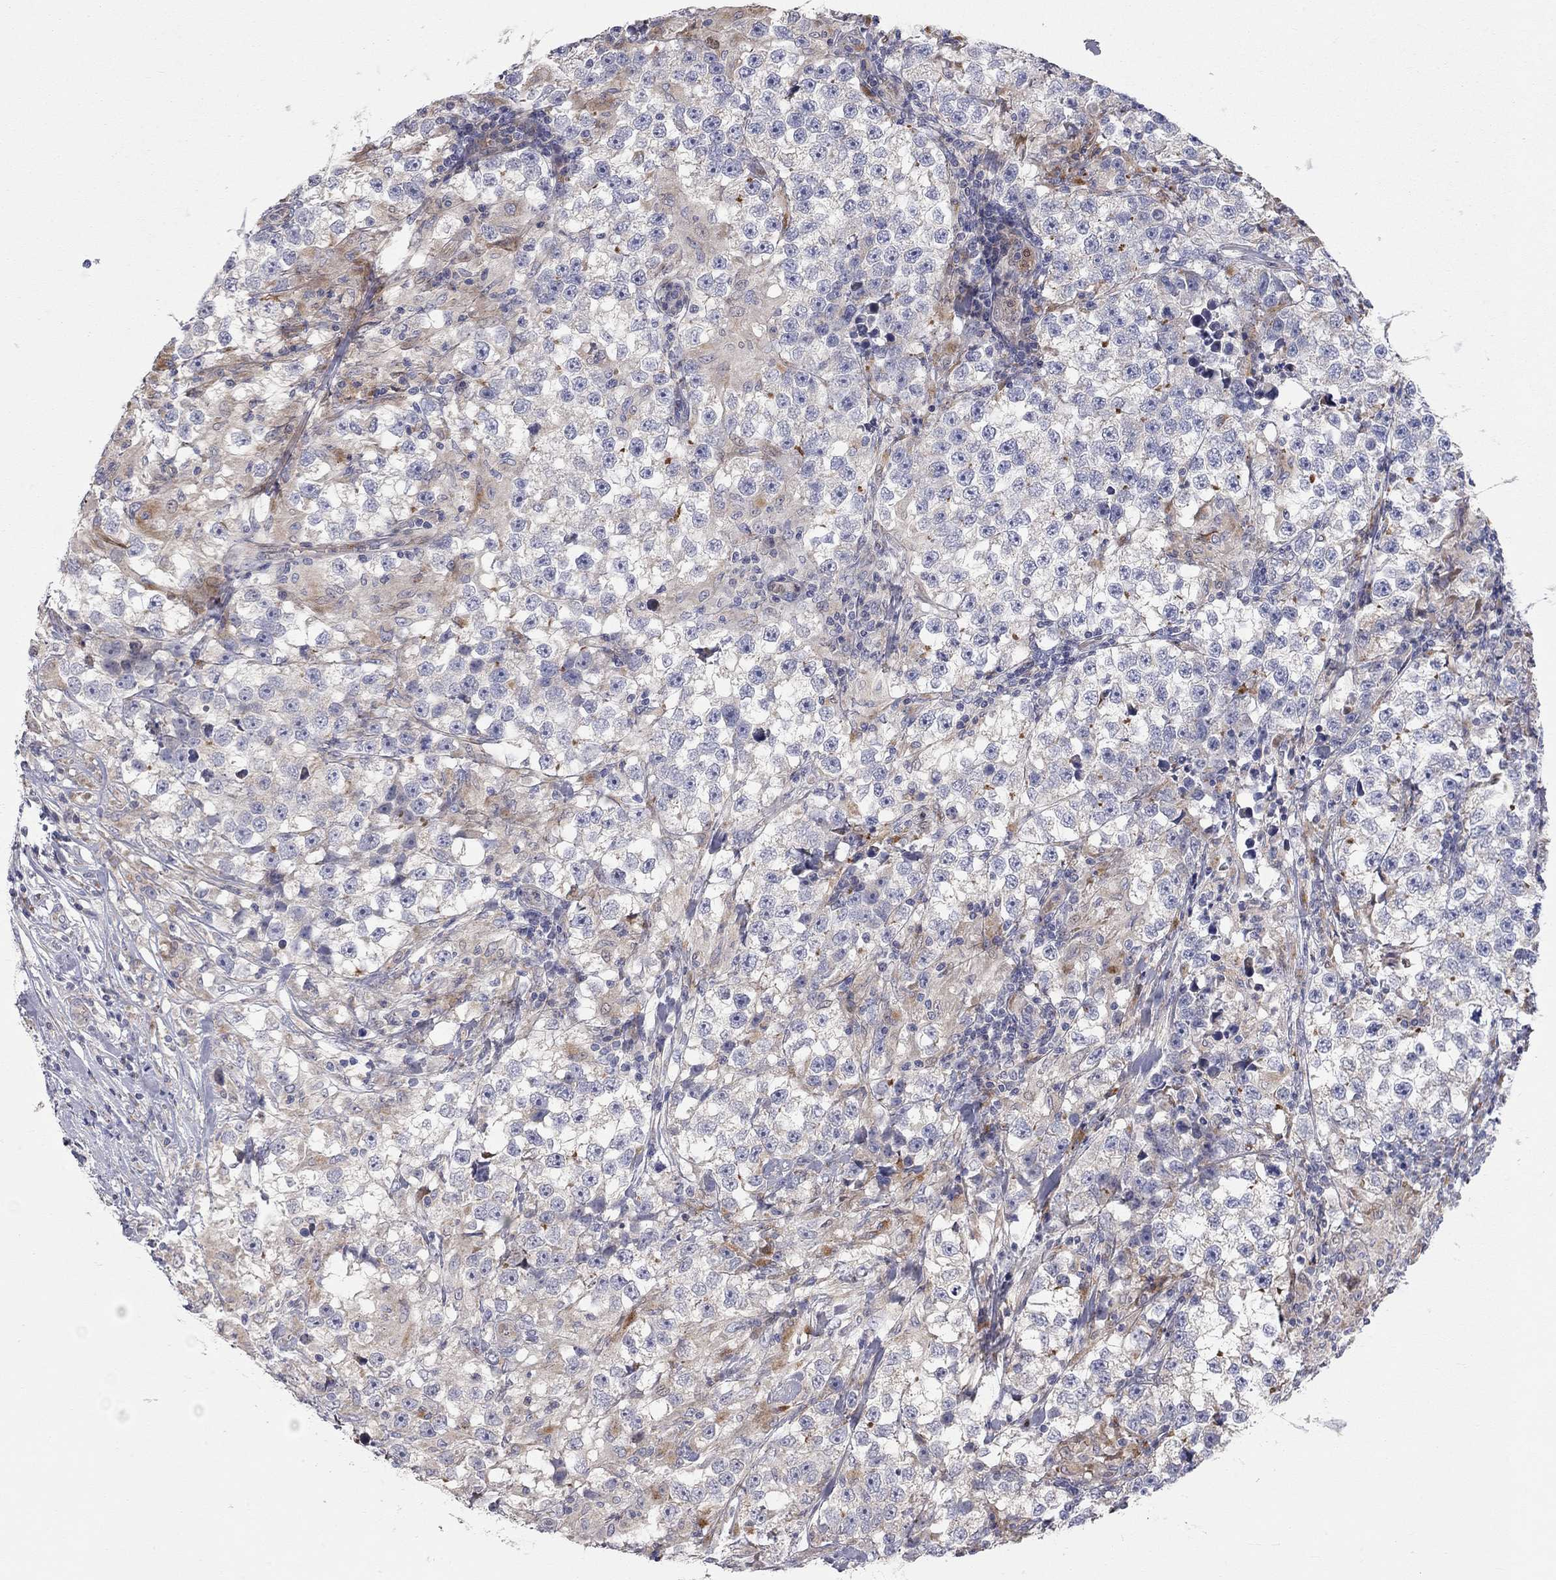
{"staining": {"intensity": "weak", "quantity": "<25%", "location": "cytoplasmic/membranous"}, "tissue": "testis cancer", "cell_type": "Tumor cells", "image_type": "cancer", "snomed": [{"axis": "morphology", "description": "Seminoma, NOS"}, {"axis": "topography", "description": "Testis"}], "caption": "Immunohistochemistry image of human testis cancer (seminoma) stained for a protein (brown), which shows no positivity in tumor cells.", "gene": "KANSL1L", "patient": {"sex": "male", "age": 46}}